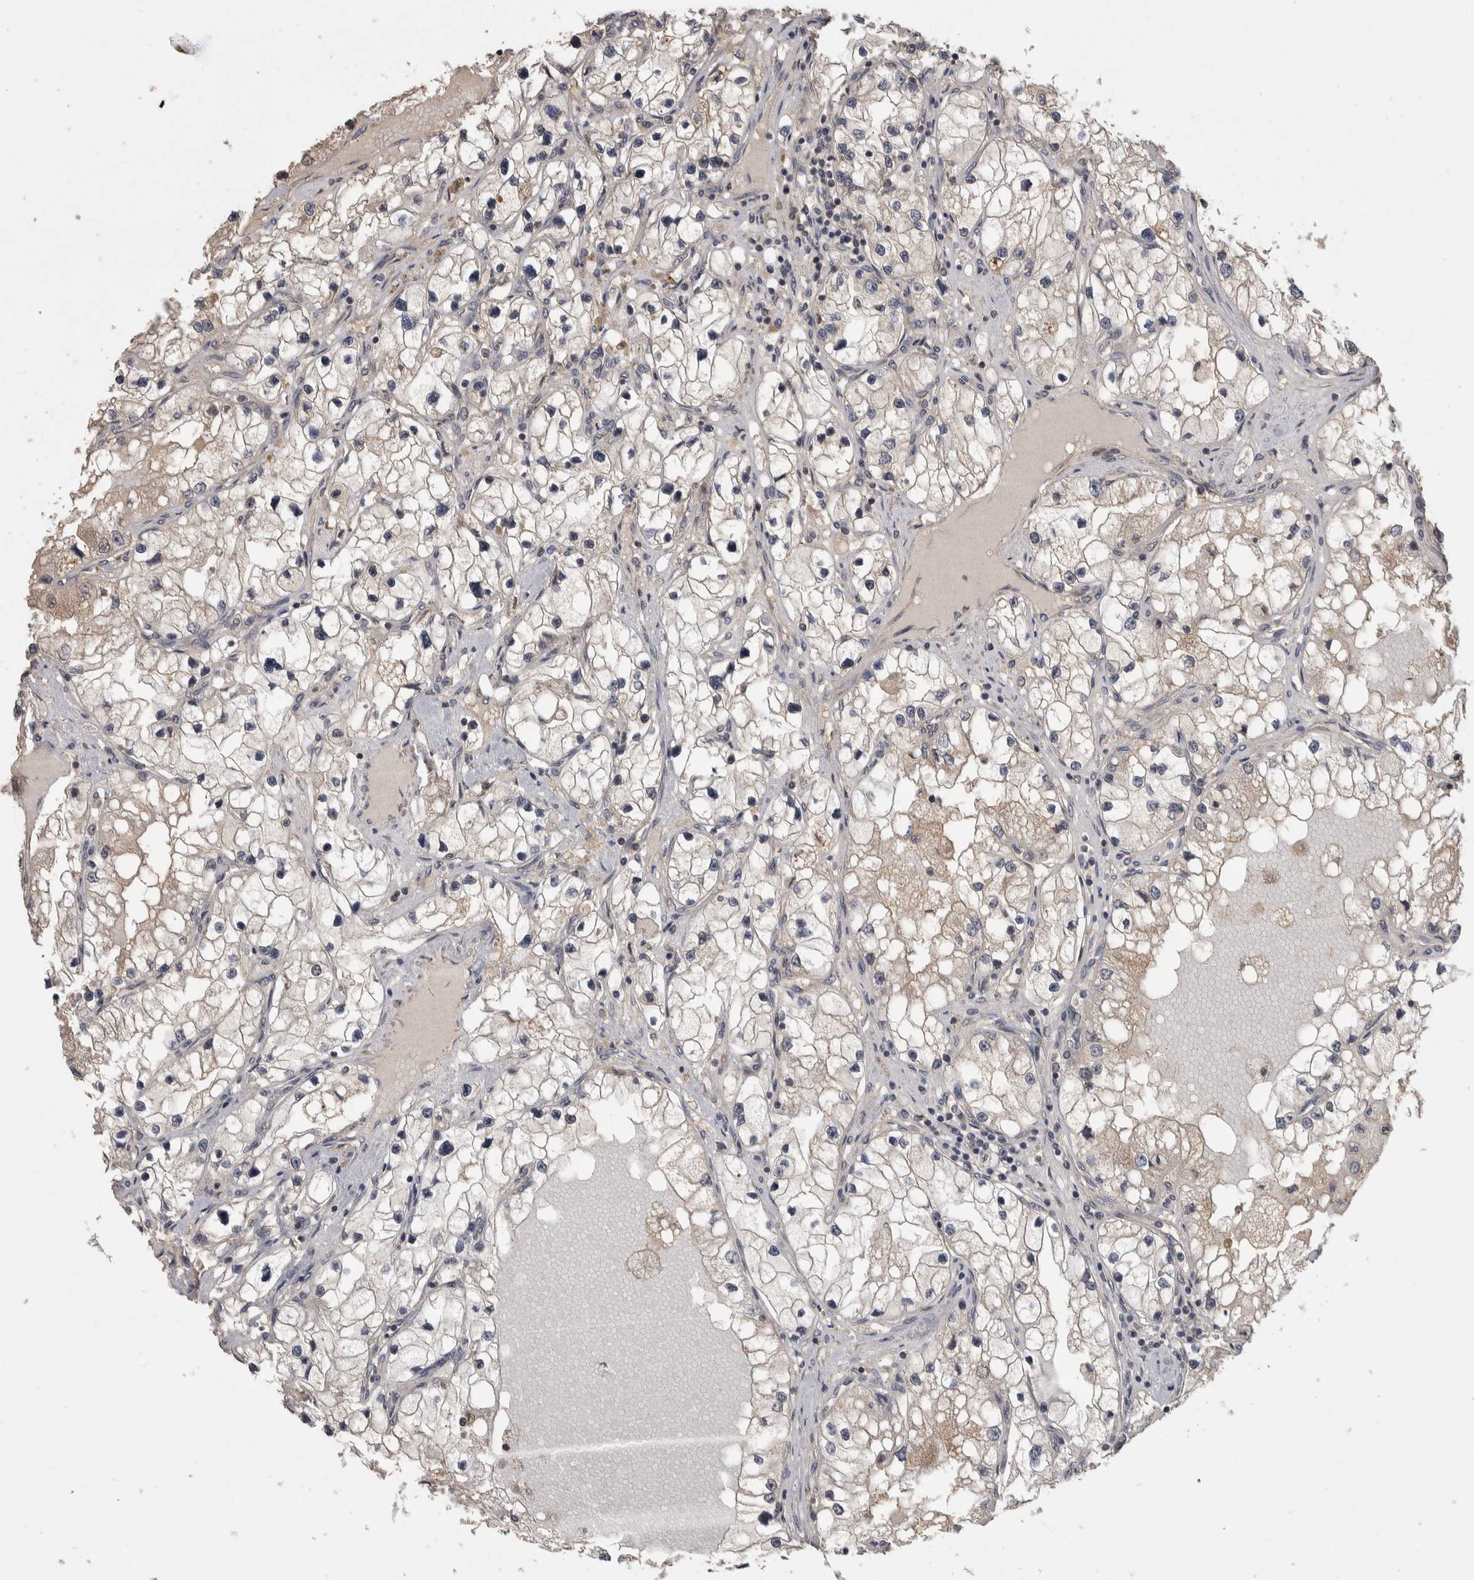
{"staining": {"intensity": "weak", "quantity": "<25%", "location": "cytoplasmic/membranous"}, "tissue": "renal cancer", "cell_type": "Tumor cells", "image_type": "cancer", "snomed": [{"axis": "morphology", "description": "Adenocarcinoma, NOS"}, {"axis": "topography", "description": "Kidney"}], "caption": "A photomicrograph of human renal cancer (adenocarcinoma) is negative for staining in tumor cells.", "gene": "IFRD1", "patient": {"sex": "male", "age": 68}}